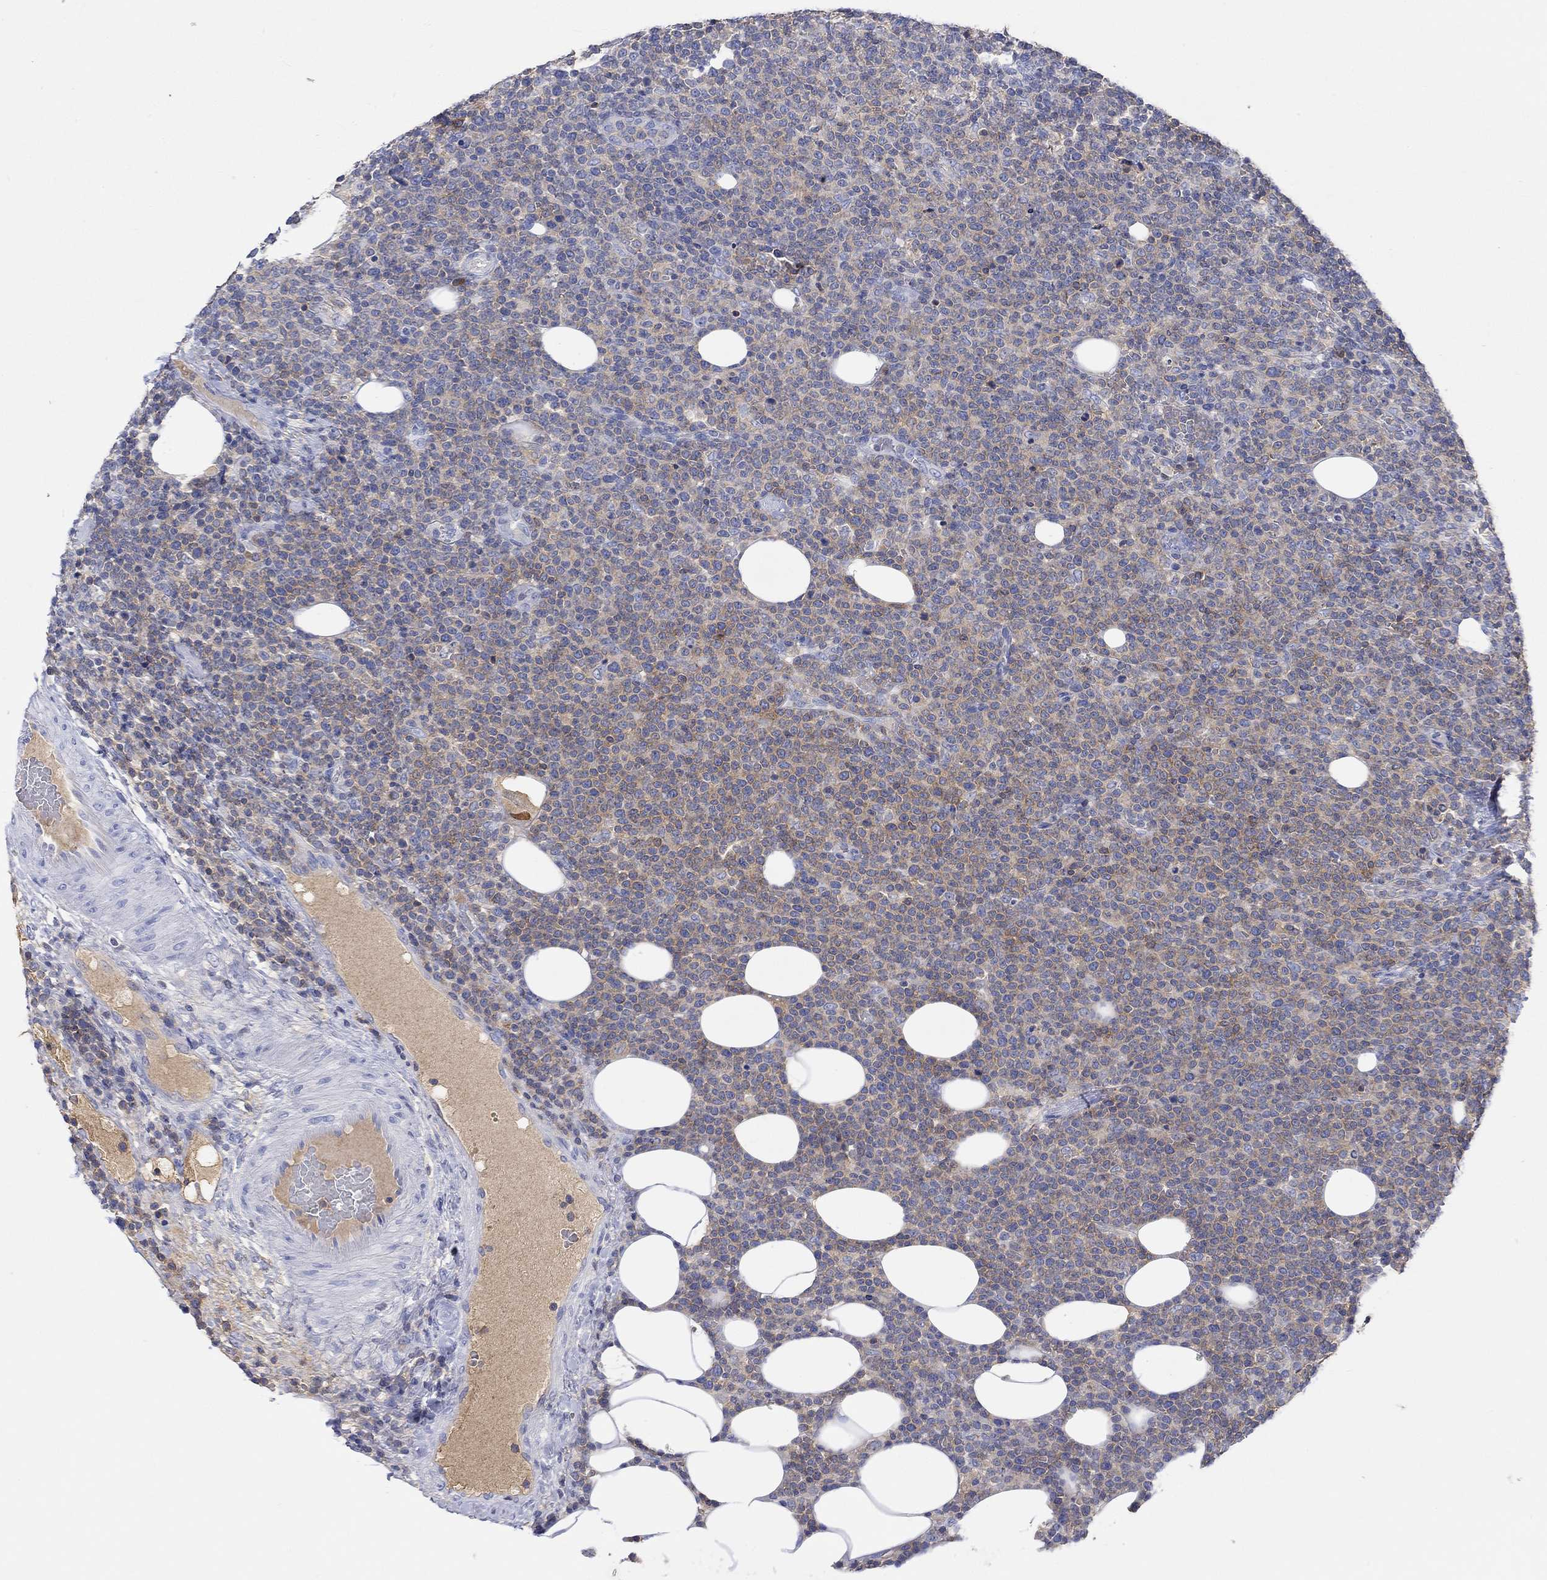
{"staining": {"intensity": "weak", "quantity": "25%-75%", "location": "cytoplasmic/membranous"}, "tissue": "lymphoma", "cell_type": "Tumor cells", "image_type": "cancer", "snomed": [{"axis": "morphology", "description": "Malignant lymphoma, non-Hodgkin's type, High grade"}, {"axis": "topography", "description": "Lymph node"}], "caption": "DAB immunohistochemical staining of malignant lymphoma, non-Hodgkin's type (high-grade) reveals weak cytoplasmic/membranous protein staining in approximately 25%-75% of tumor cells.", "gene": "GCM1", "patient": {"sex": "male", "age": 61}}